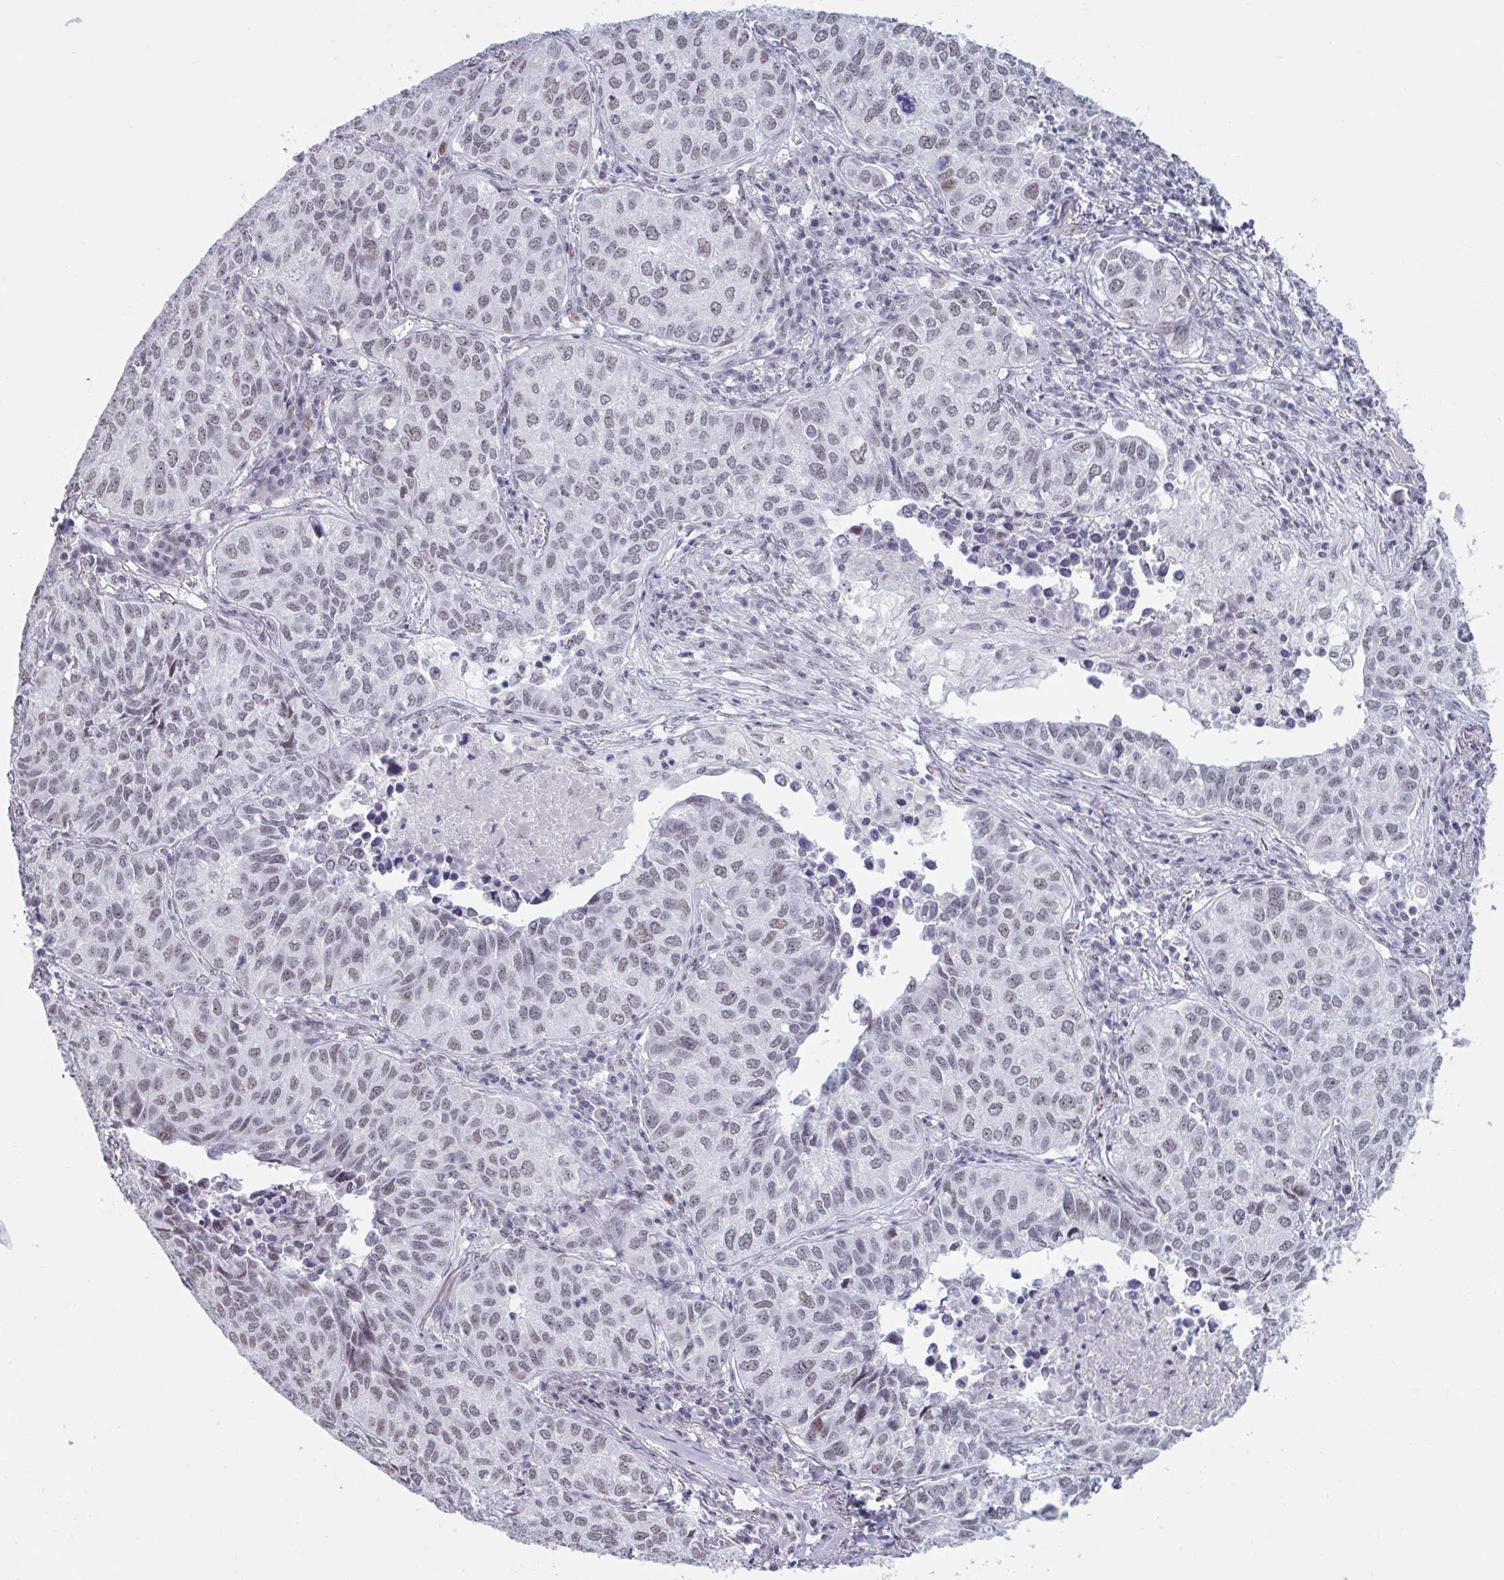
{"staining": {"intensity": "weak", "quantity": "25%-75%", "location": "nuclear"}, "tissue": "lung cancer", "cell_type": "Tumor cells", "image_type": "cancer", "snomed": [{"axis": "morphology", "description": "Adenocarcinoma, NOS"}, {"axis": "topography", "description": "Lung"}], "caption": "An image of human lung cancer stained for a protein reveals weak nuclear brown staining in tumor cells.", "gene": "HSD17B6", "patient": {"sex": "female", "age": 50}}